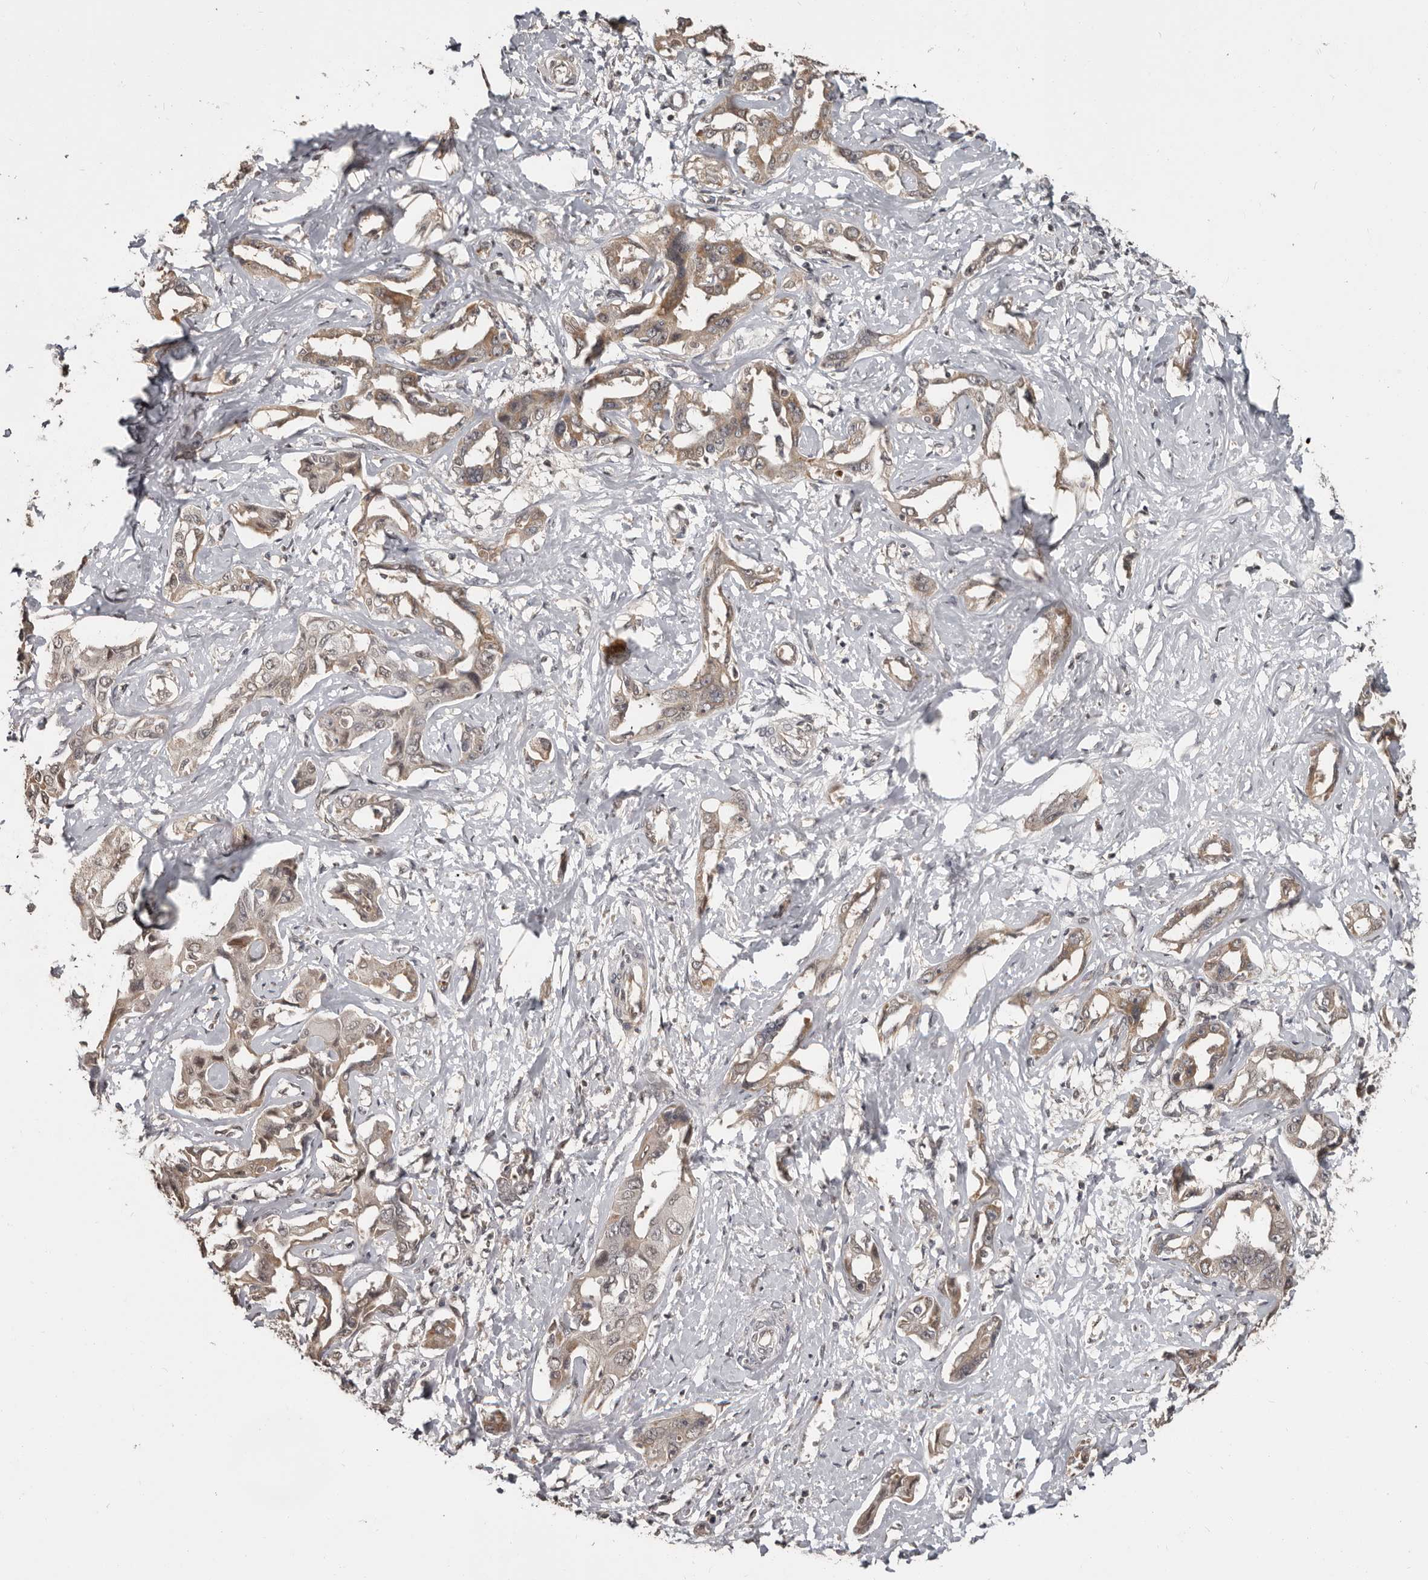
{"staining": {"intensity": "moderate", "quantity": ">75%", "location": "cytoplasmic/membranous"}, "tissue": "liver cancer", "cell_type": "Tumor cells", "image_type": "cancer", "snomed": [{"axis": "morphology", "description": "Cholangiocarcinoma"}, {"axis": "topography", "description": "Liver"}], "caption": "Cholangiocarcinoma (liver) was stained to show a protein in brown. There is medium levels of moderate cytoplasmic/membranous staining in about >75% of tumor cells.", "gene": "ZFP14", "patient": {"sex": "male", "age": 59}}